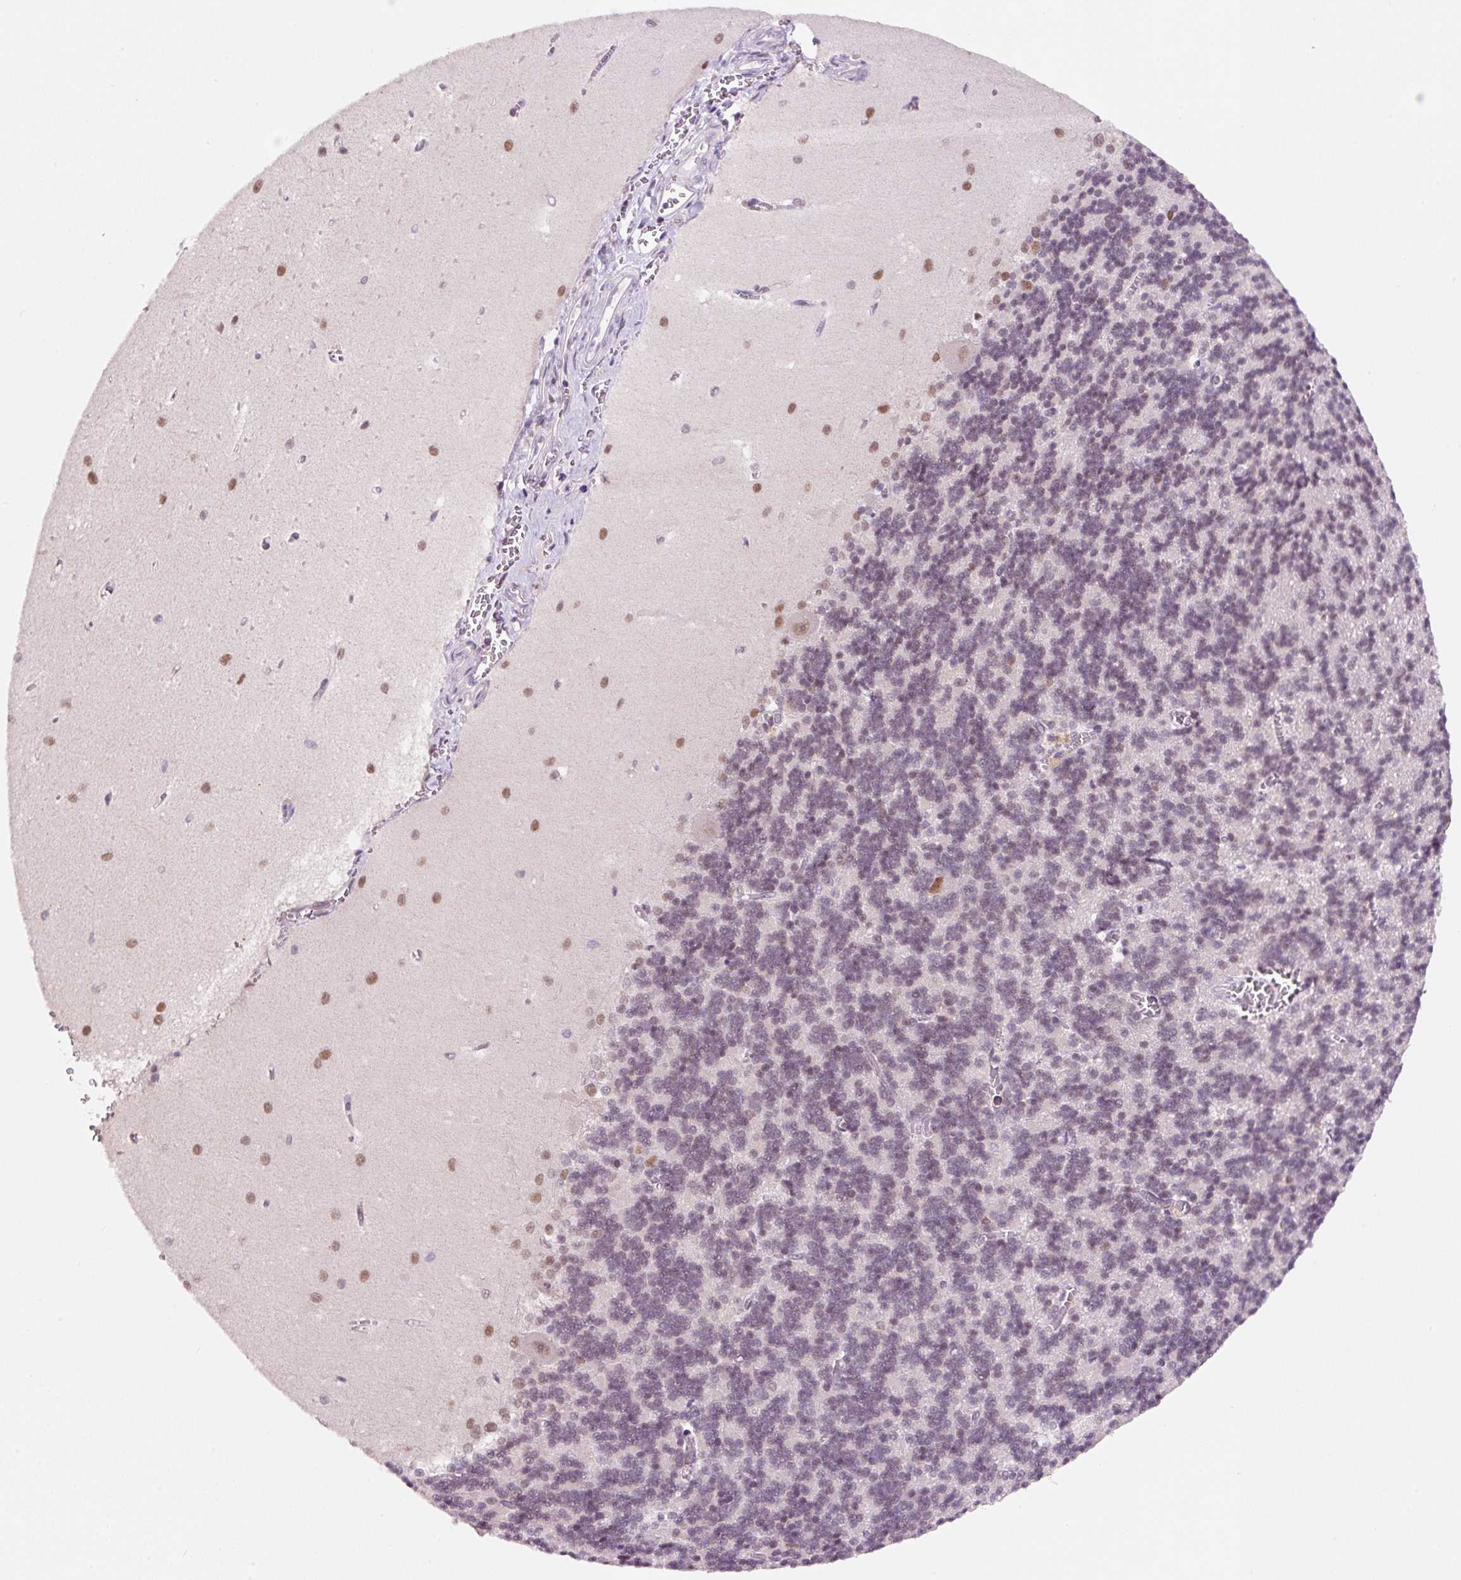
{"staining": {"intensity": "negative", "quantity": "none", "location": "none"}, "tissue": "cerebellum", "cell_type": "Cells in granular layer", "image_type": "normal", "snomed": [{"axis": "morphology", "description": "Normal tissue, NOS"}, {"axis": "topography", "description": "Cerebellum"}], "caption": "This is an IHC image of unremarkable cerebellum. There is no positivity in cells in granular layer.", "gene": "PCK2", "patient": {"sex": "male", "age": 37}}